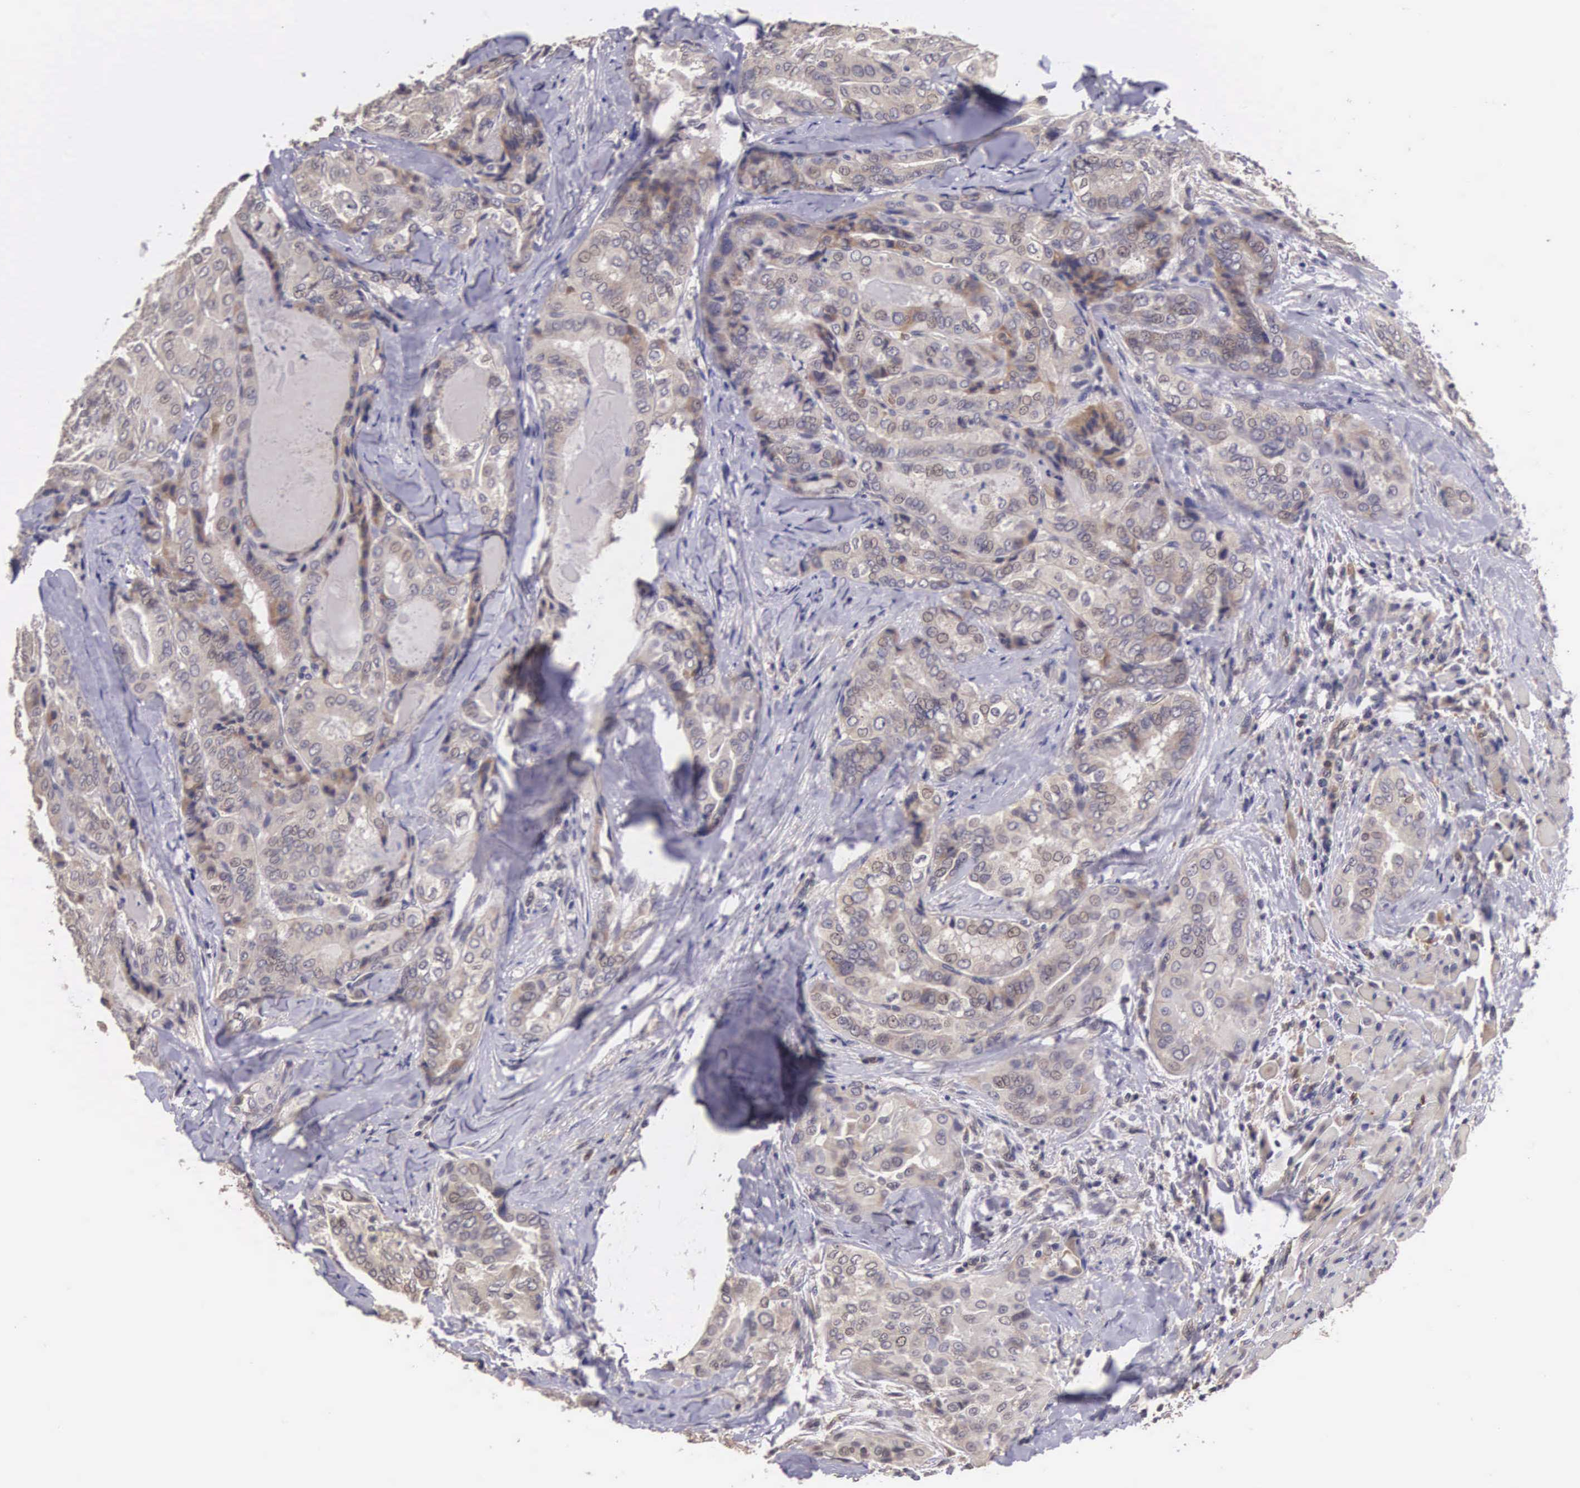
{"staining": {"intensity": "weak", "quantity": "25%-75%", "location": "cytoplasmic/membranous"}, "tissue": "thyroid cancer", "cell_type": "Tumor cells", "image_type": "cancer", "snomed": [{"axis": "morphology", "description": "Papillary adenocarcinoma, NOS"}, {"axis": "topography", "description": "Thyroid gland"}], "caption": "There is low levels of weak cytoplasmic/membranous staining in tumor cells of thyroid cancer (papillary adenocarcinoma), as demonstrated by immunohistochemical staining (brown color).", "gene": "CDC45", "patient": {"sex": "female", "age": 71}}